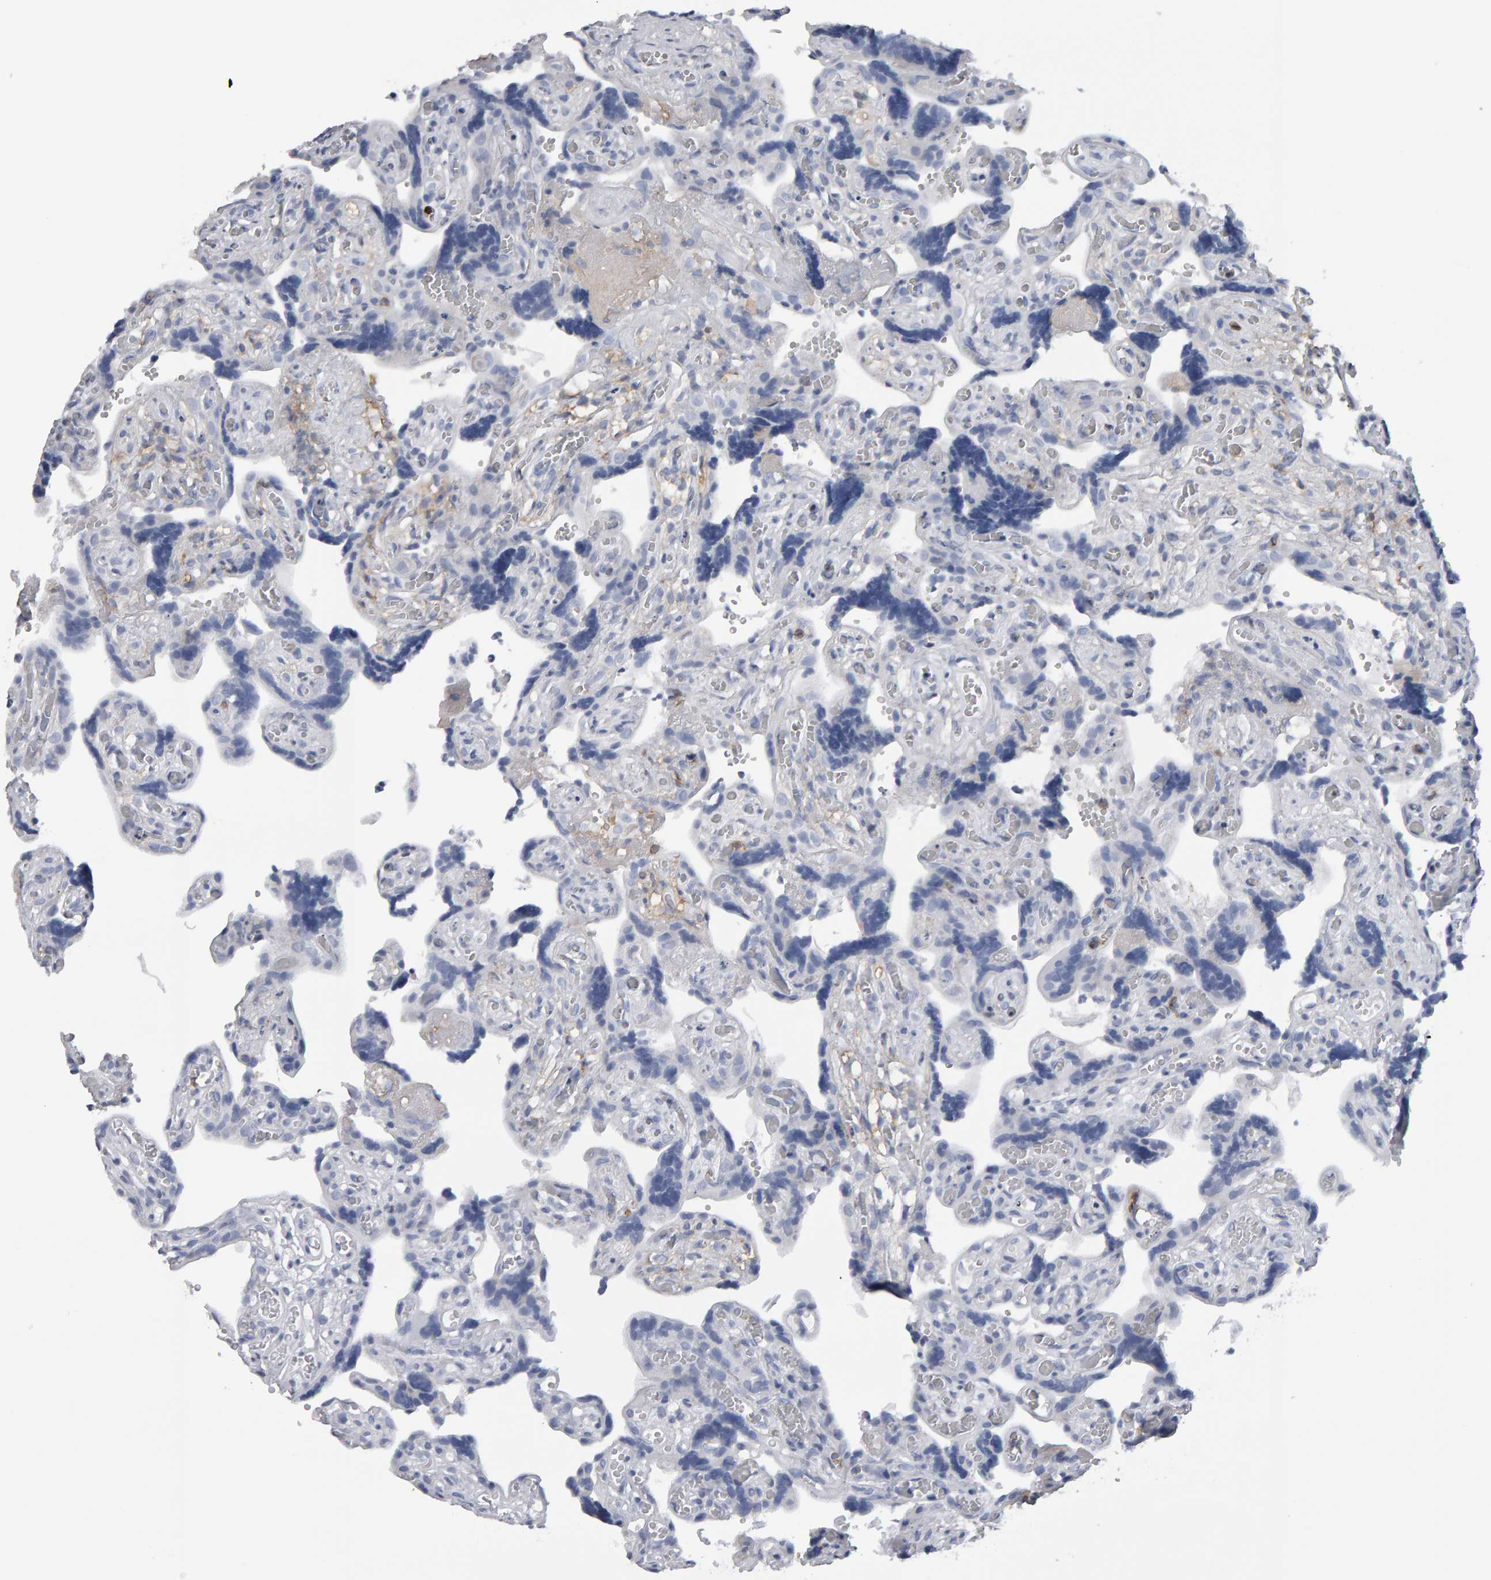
{"staining": {"intensity": "negative", "quantity": "none", "location": "none"}, "tissue": "placenta", "cell_type": "Decidual cells", "image_type": "normal", "snomed": [{"axis": "morphology", "description": "Normal tissue, NOS"}, {"axis": "topography", "description": "Placenta"}], "caption": "The histopathology image demonstrates no staining of decidual cells in normal placenta. The staining is performed using DAB (3,3'-diaminobenzidine) brown chromogen with nuclei counter-stained in using hematoxylin.", "gene": "CD38", "patient": {"sex": "female", "age": 30}}